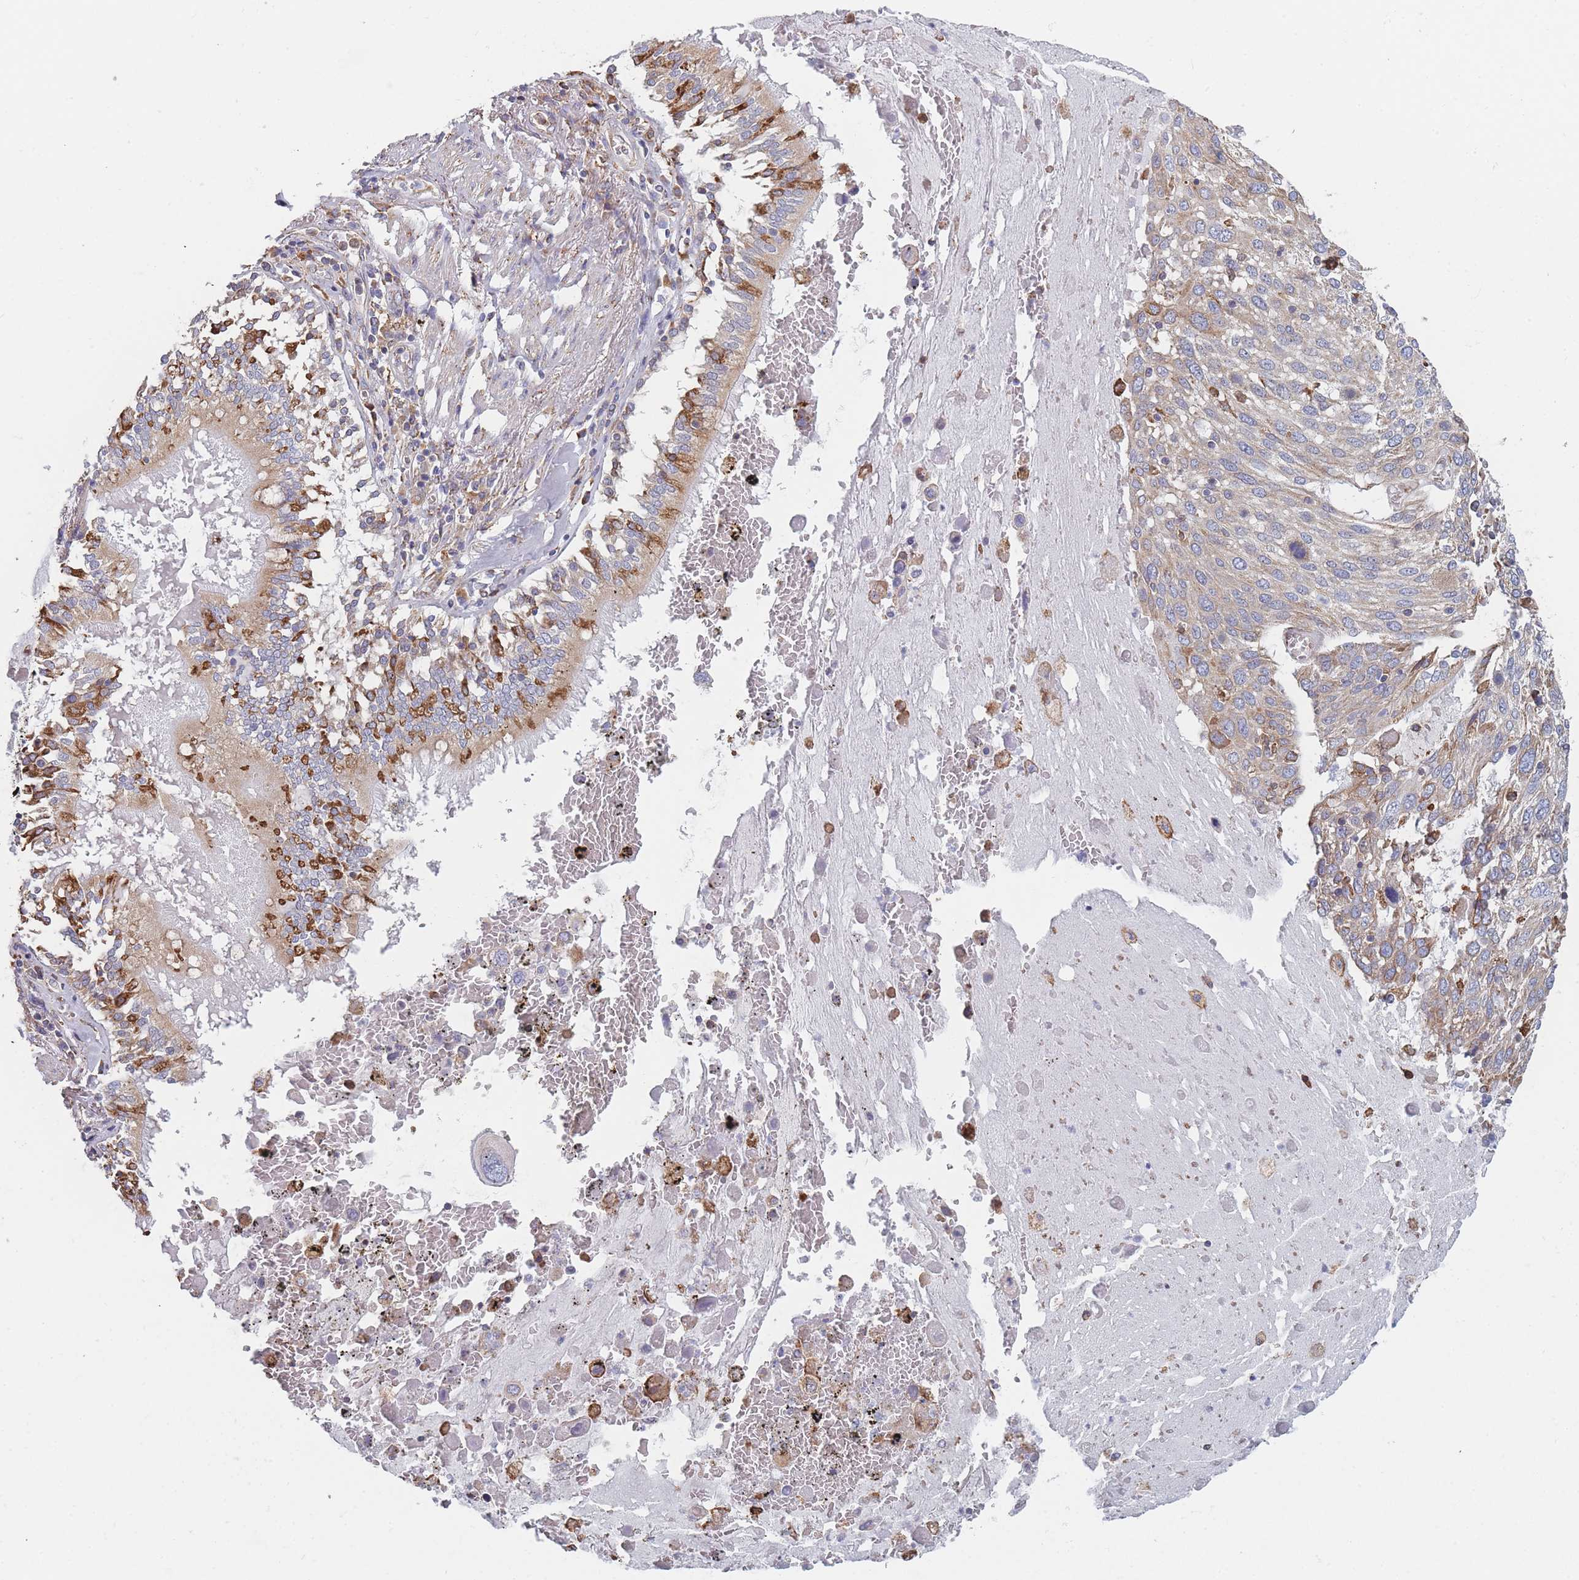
{"staining": {"intensity": "weak", "quantity": "<25%", "location": "cytoplasmic/membranous"}, "tissue": "lung cancer", "cell_type": "Tumor cells", "image_type": "cancer", "snomed": [{"axis": "morphology", "description": "Squamous cell carcinoma, NOS"}, {"axis": "topography", "description": "Lung"}], "caption": "Squamous cell carcinoma (lung) was stained to show a protein in brown. There is no significant staining in tumor cells.", "gene": "OR7C2", "patient": {"sex": "male", "age": 65}}